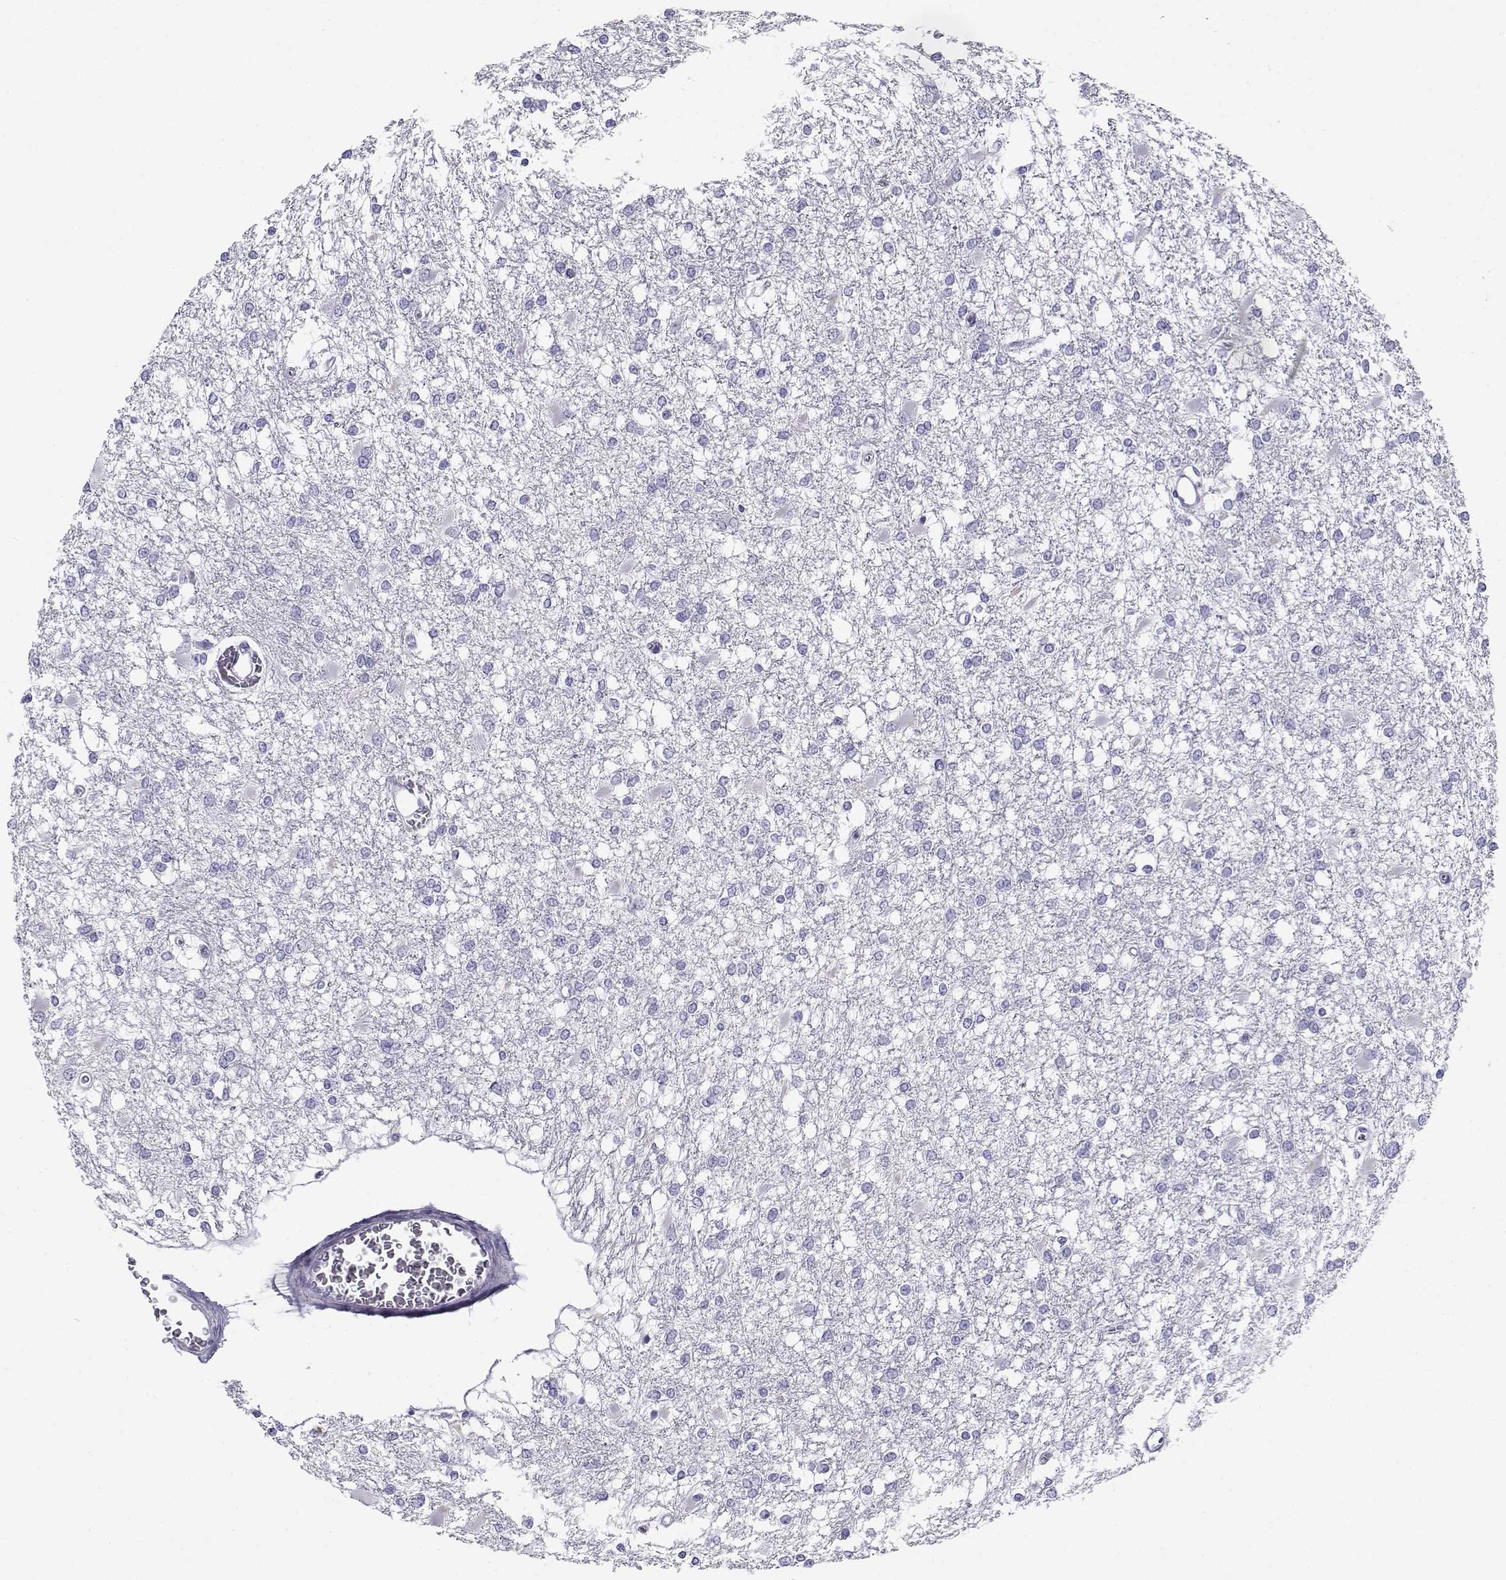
{"staining": {"intensity": "negative", "quantity": "none", "location": "none"}, "tissue": "glioma", "cell_type": "Tumor cells", "image_type": "cancer", "snomed": [{"axis": "morphology", "description": "Glioma, malignant, High grade"}, {"axis": "topography", "description": "Cerebral cortex"}], "caption": "Immunohistochemistry image of neoplastic tissue: glioma stained with DAB (3,3'-diaminobenzidine) exhibits no significant protein staining in tumor cells.", "gene": "CABS1", "patient": {"sex": "male", "age": 79}}